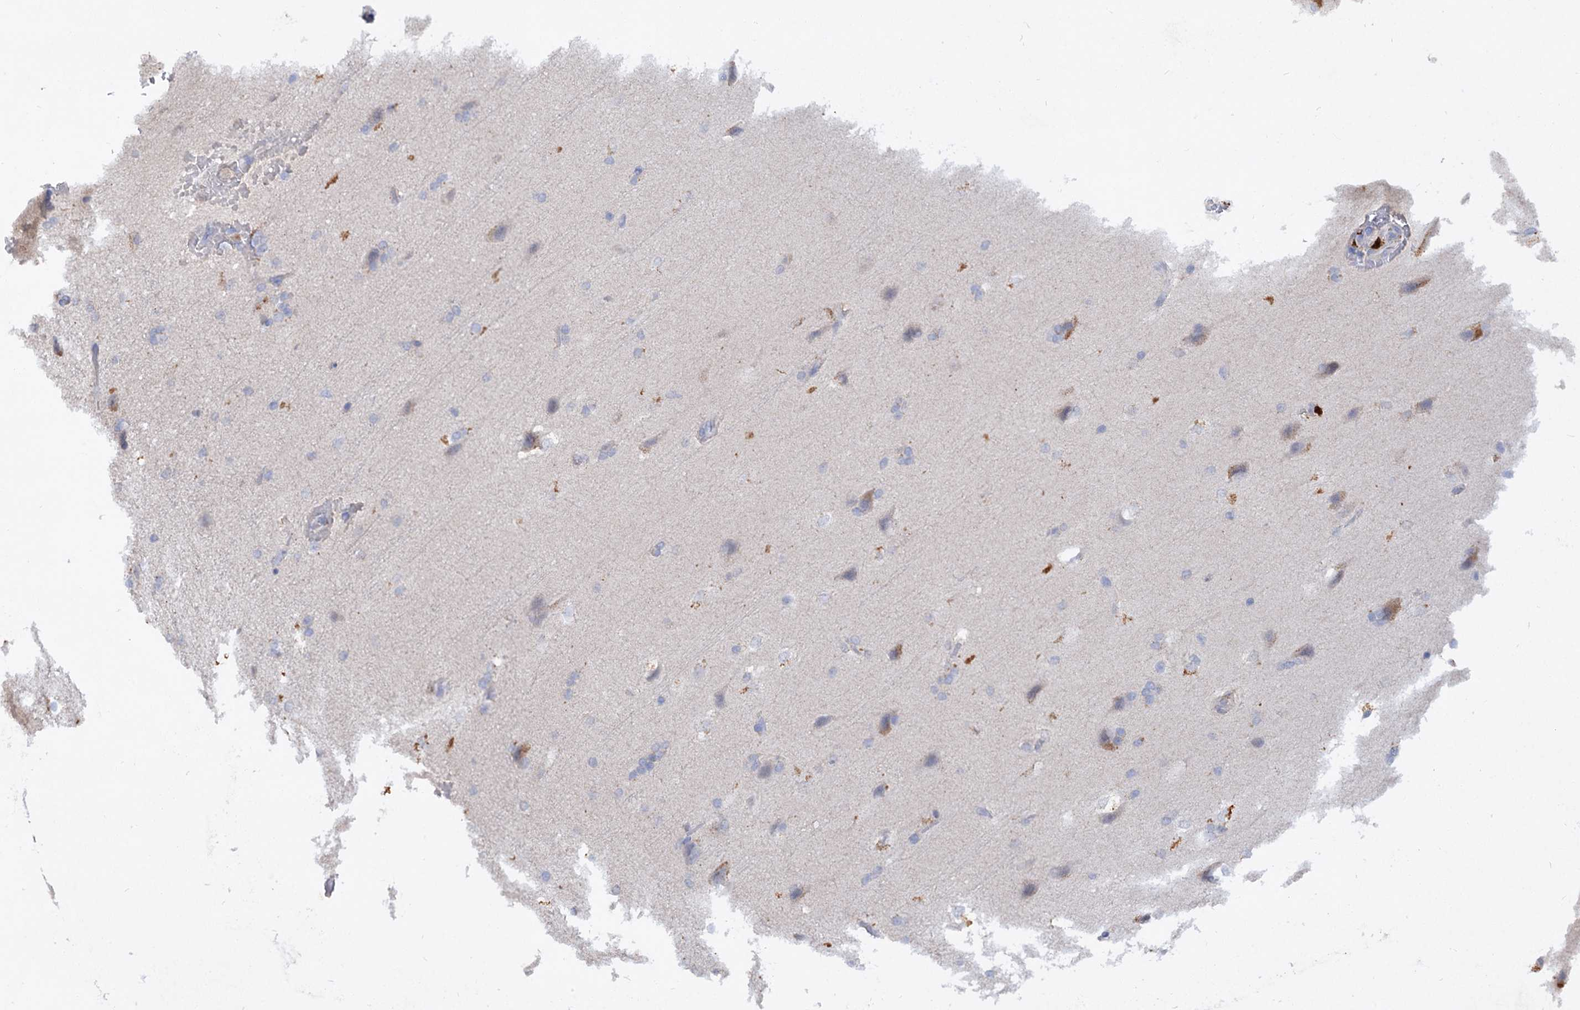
{"staining": {"intensity": "negative", "quantity": "none", "location": "none"}, "tissue": "glioma", "cell_type": "Tumor cells", "image_type": "cancer", "snomed": [{"axis": "morphology", "description": "Glioma, malignant, Low grade"}, {"axis": "topography", "description": "Brain"}], "caption": "Photomicrograph shows no protein staining in tumor cells of glioma tissue.", "gene": "ATP4A", "patient": {"sex": "female", "age": 37}}